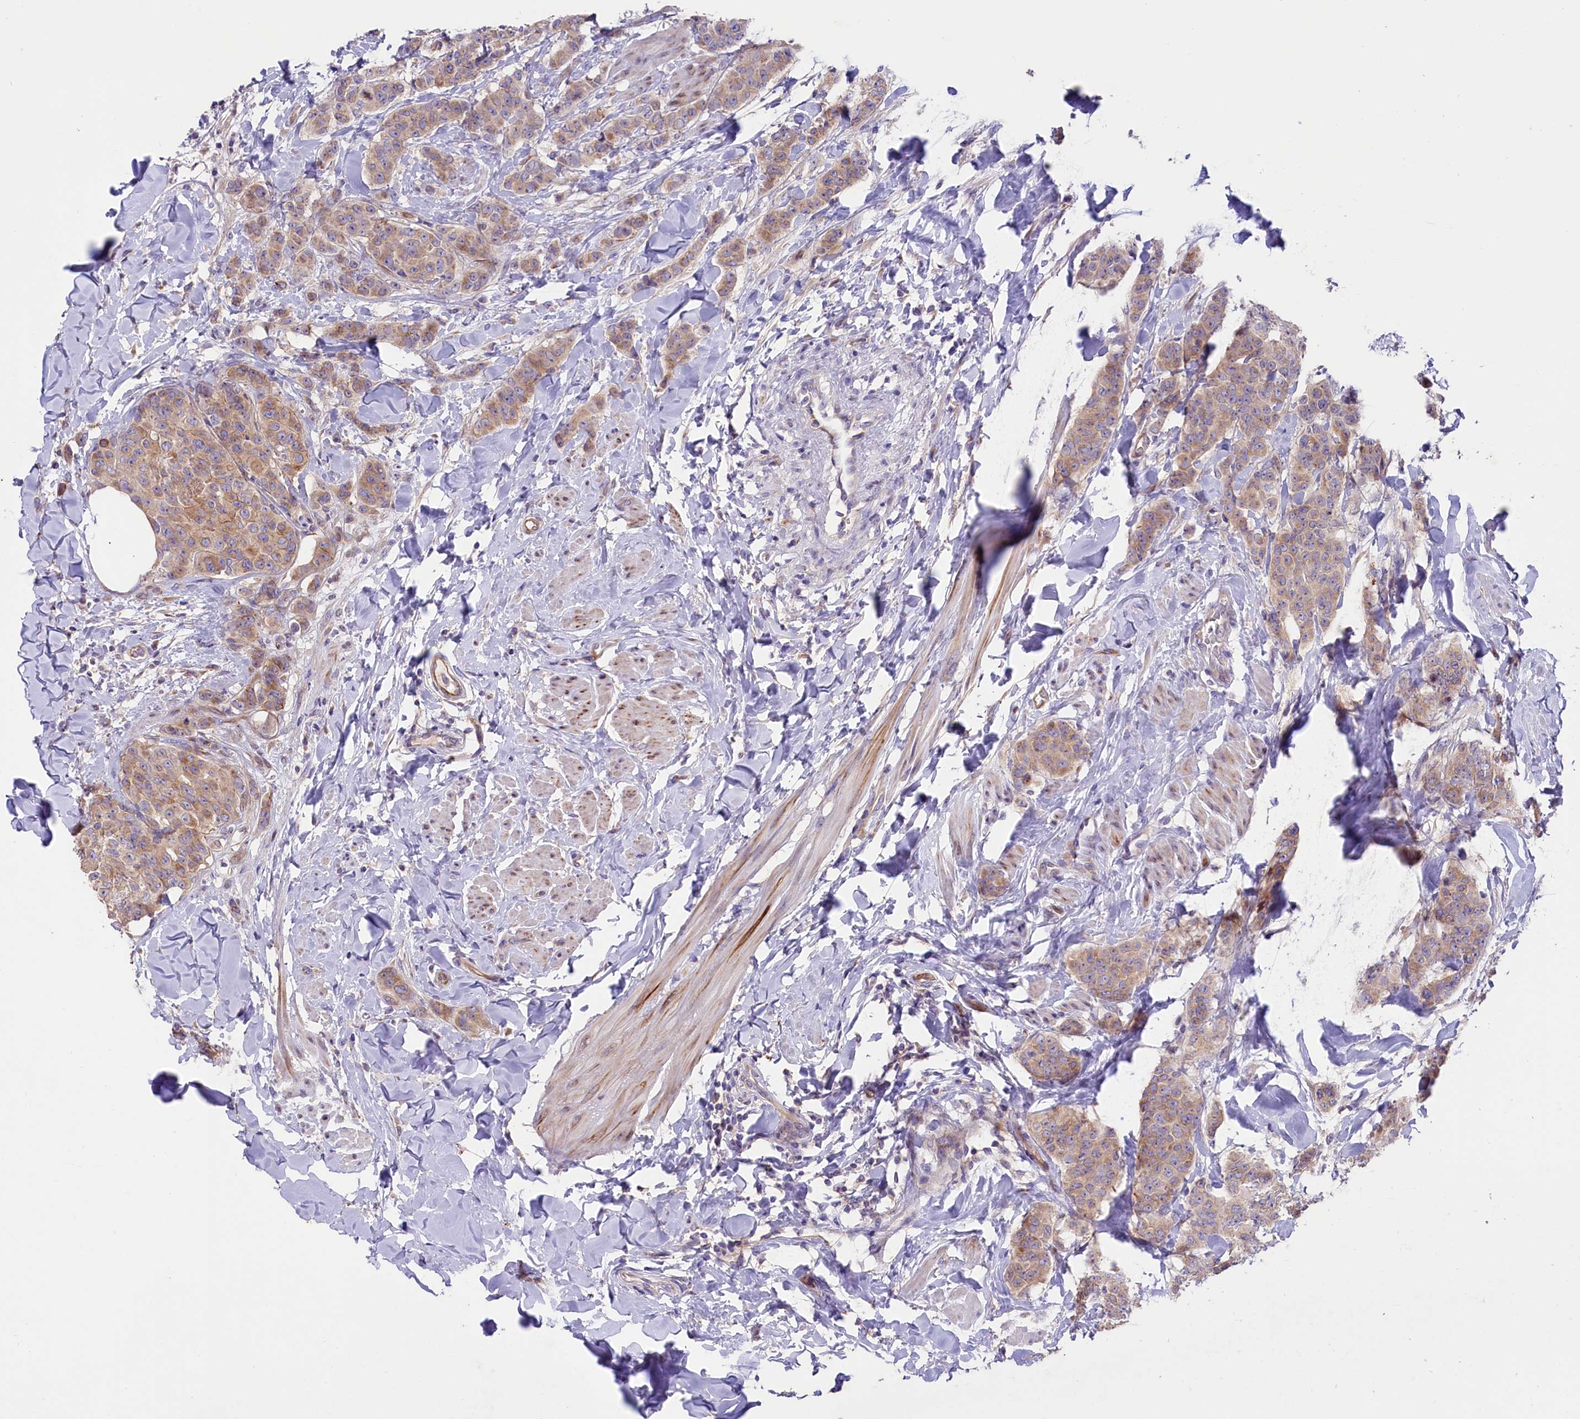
{"staining": {"intensity": "moderate", "quantity": ">75%", "location": "cytoplasmic/membranous"}, "tissue": "breast cancer", "cell_type": "Tumor cells", "image_type": "cancer", "snomed": [{"axis": "morphology", "description": "Duct carcinoma"}, {"axis": "topography", "description": "Breast"}], "caption": "Immunohistochemical staining of breast intraductal carcinoma reveals moderate cytoplasmic/membranous protein positivity in about >75% of tumor cells.", "gene": "CD99L2", "patient": {"sex": "female", "age": 40}}